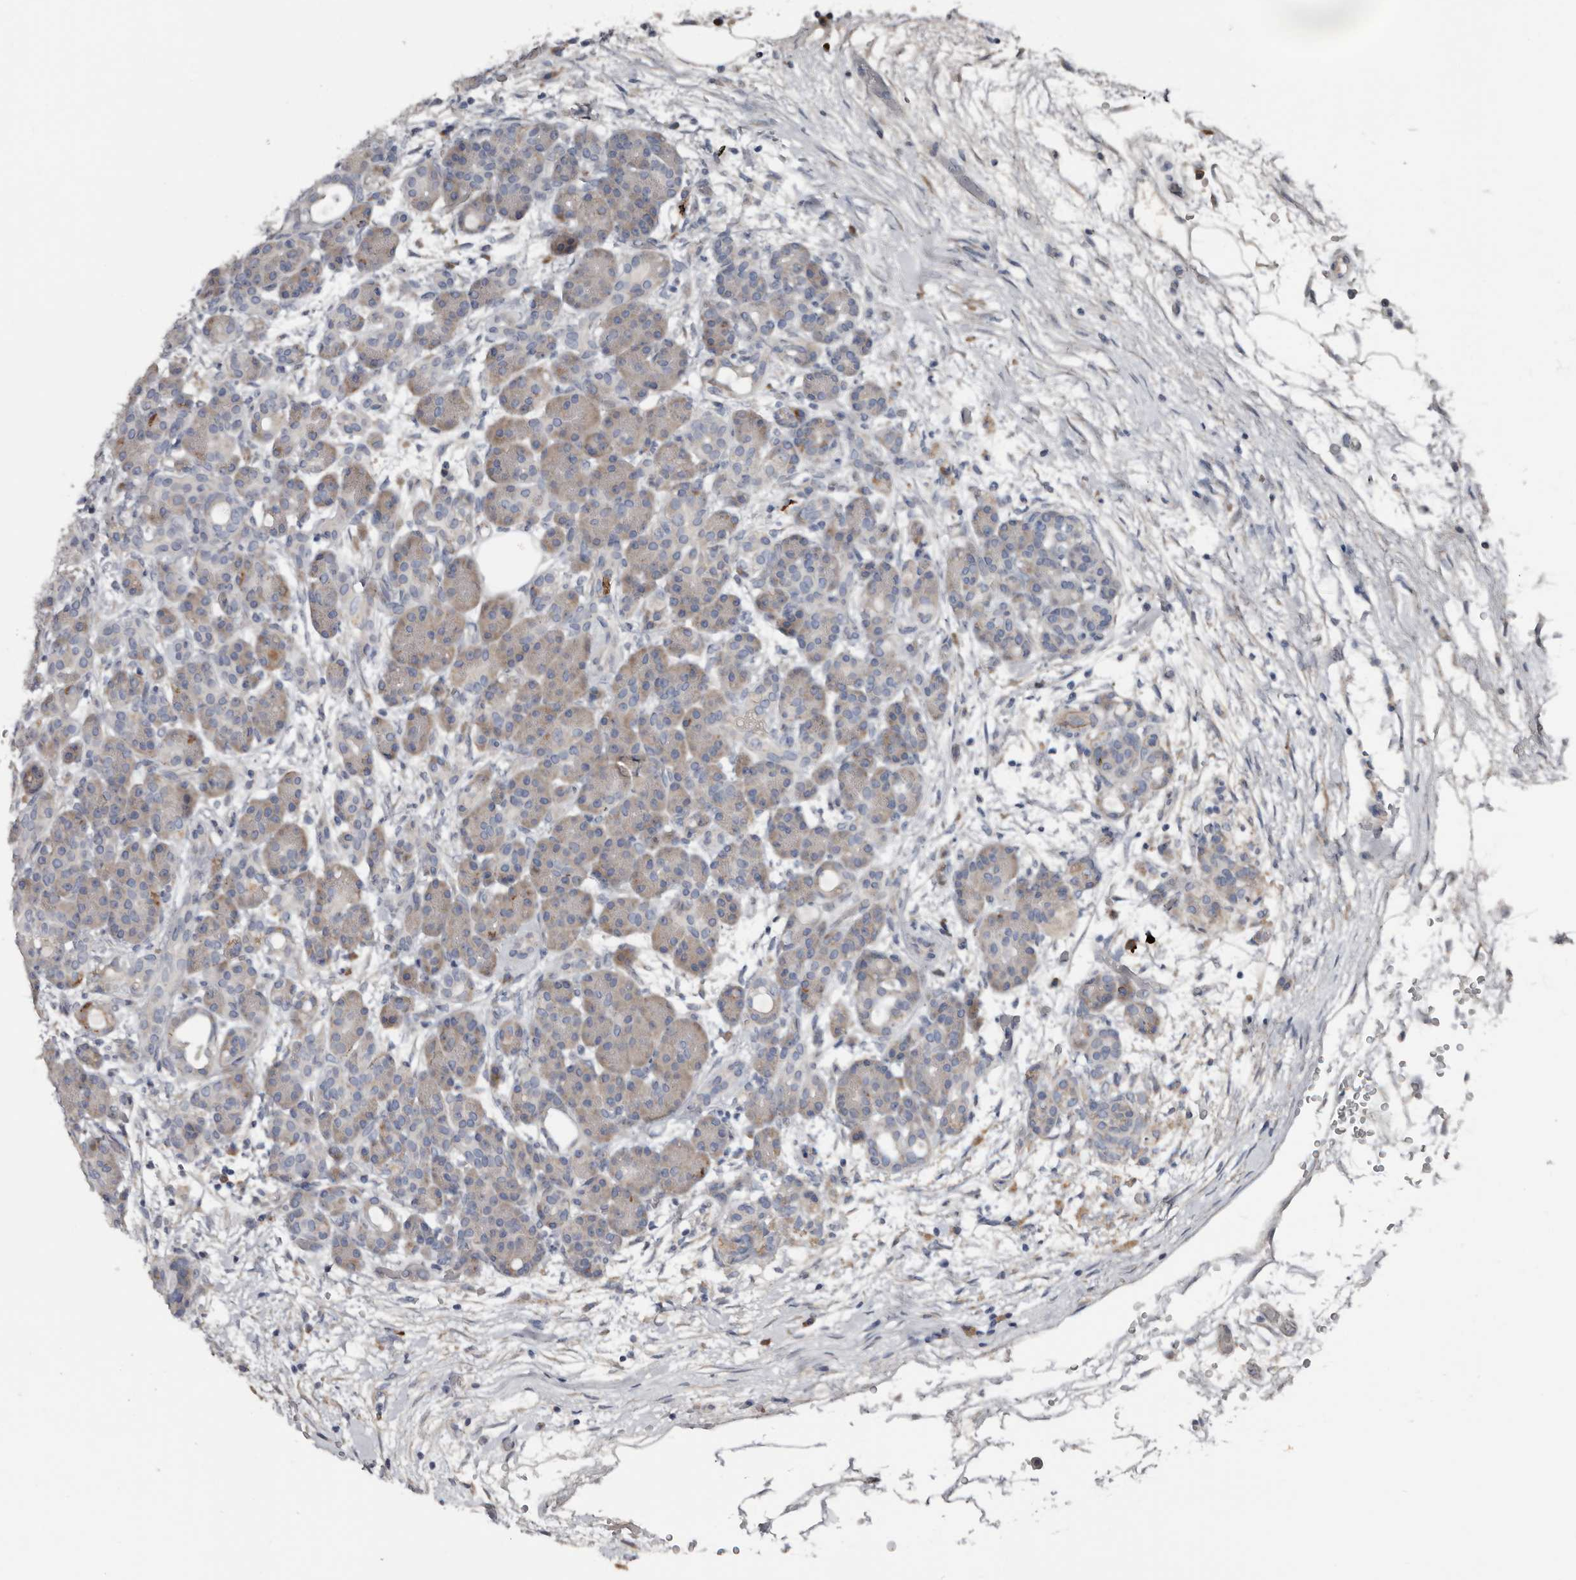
{"staining": {"intensity": "moderate", "quantity": "25%-75%", "location": "cytoplasmic/membranous"}, "tissue": "pancreas", "cell_type": "Exocrine glandular cells", "image_type": "normal", "snomed": [{"axis": "morphology", "description": "Normal tissue, NOS"}, {"axis": "topography", "description": "Pancreas"}], "caption": "Immunohistochemical staining of normal human pancreas reveals moderate cytoplasmic/membranous protein positivity in about 25%-75% of exocrine glandular cells. The staining is performed using DAB (3,3'-diaminobenzidine) brown chromogen to label protein expression. The nuclei are counter-stained blue using hematoxylin.", "gene": "ZNF114", "patient": {"sex": "male", "age": 63}}